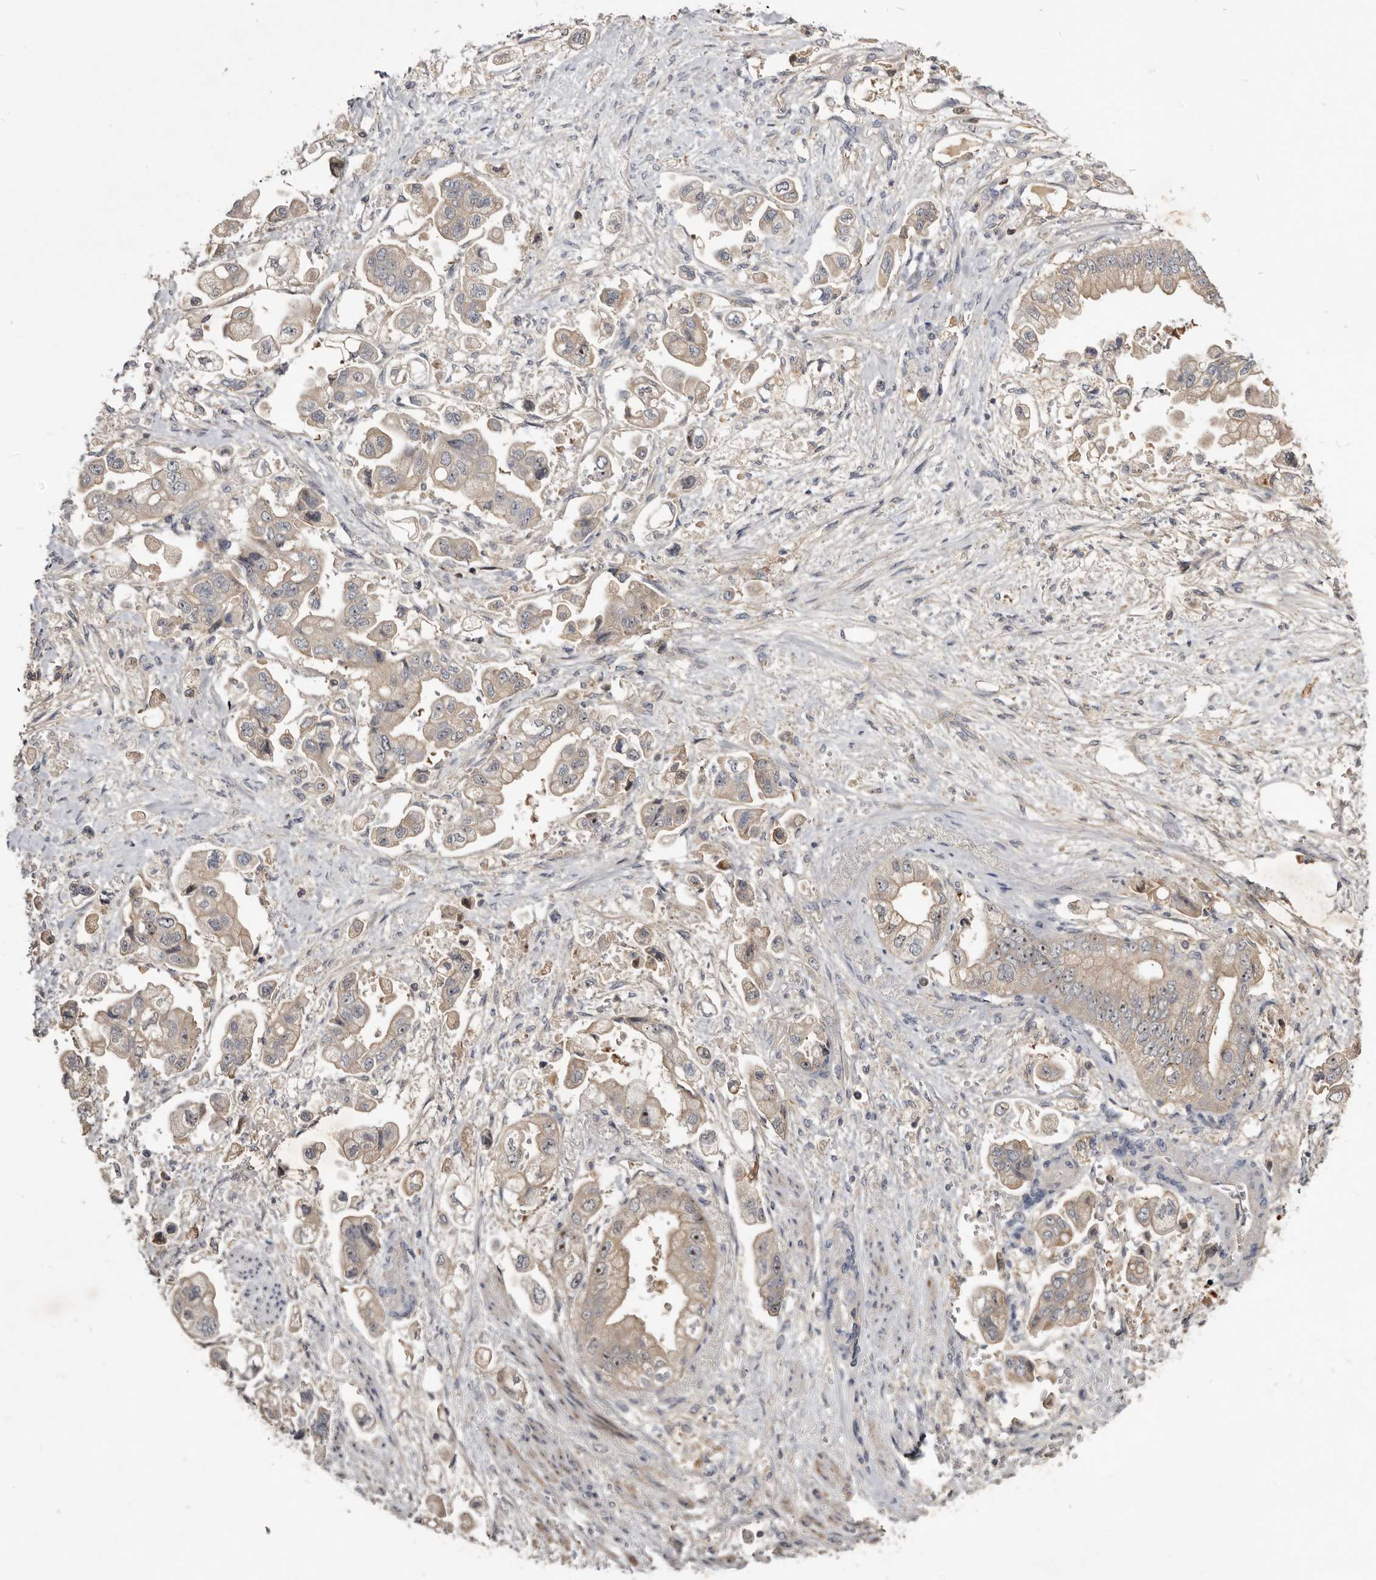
{"staining": {"intensity": "weak", "quantity": "<25%", "location": "cytoplasmic/membranous,nuclear"}, "tissue": "stomach cancer", "cell_type": "Tumor cells", "image_type": "cancer", "snomed": [{"axis": "morphology", "description": "Adenocarcinoma, NOS"}, {"axis": "topography", "description": "Stomach"}], "caption": "The micrograph displays no staining of tumor cells in stomach cancer (adenocarcinoma).", "gene": "TTC39A", "patient": {"sex": "male", "age": 62}}